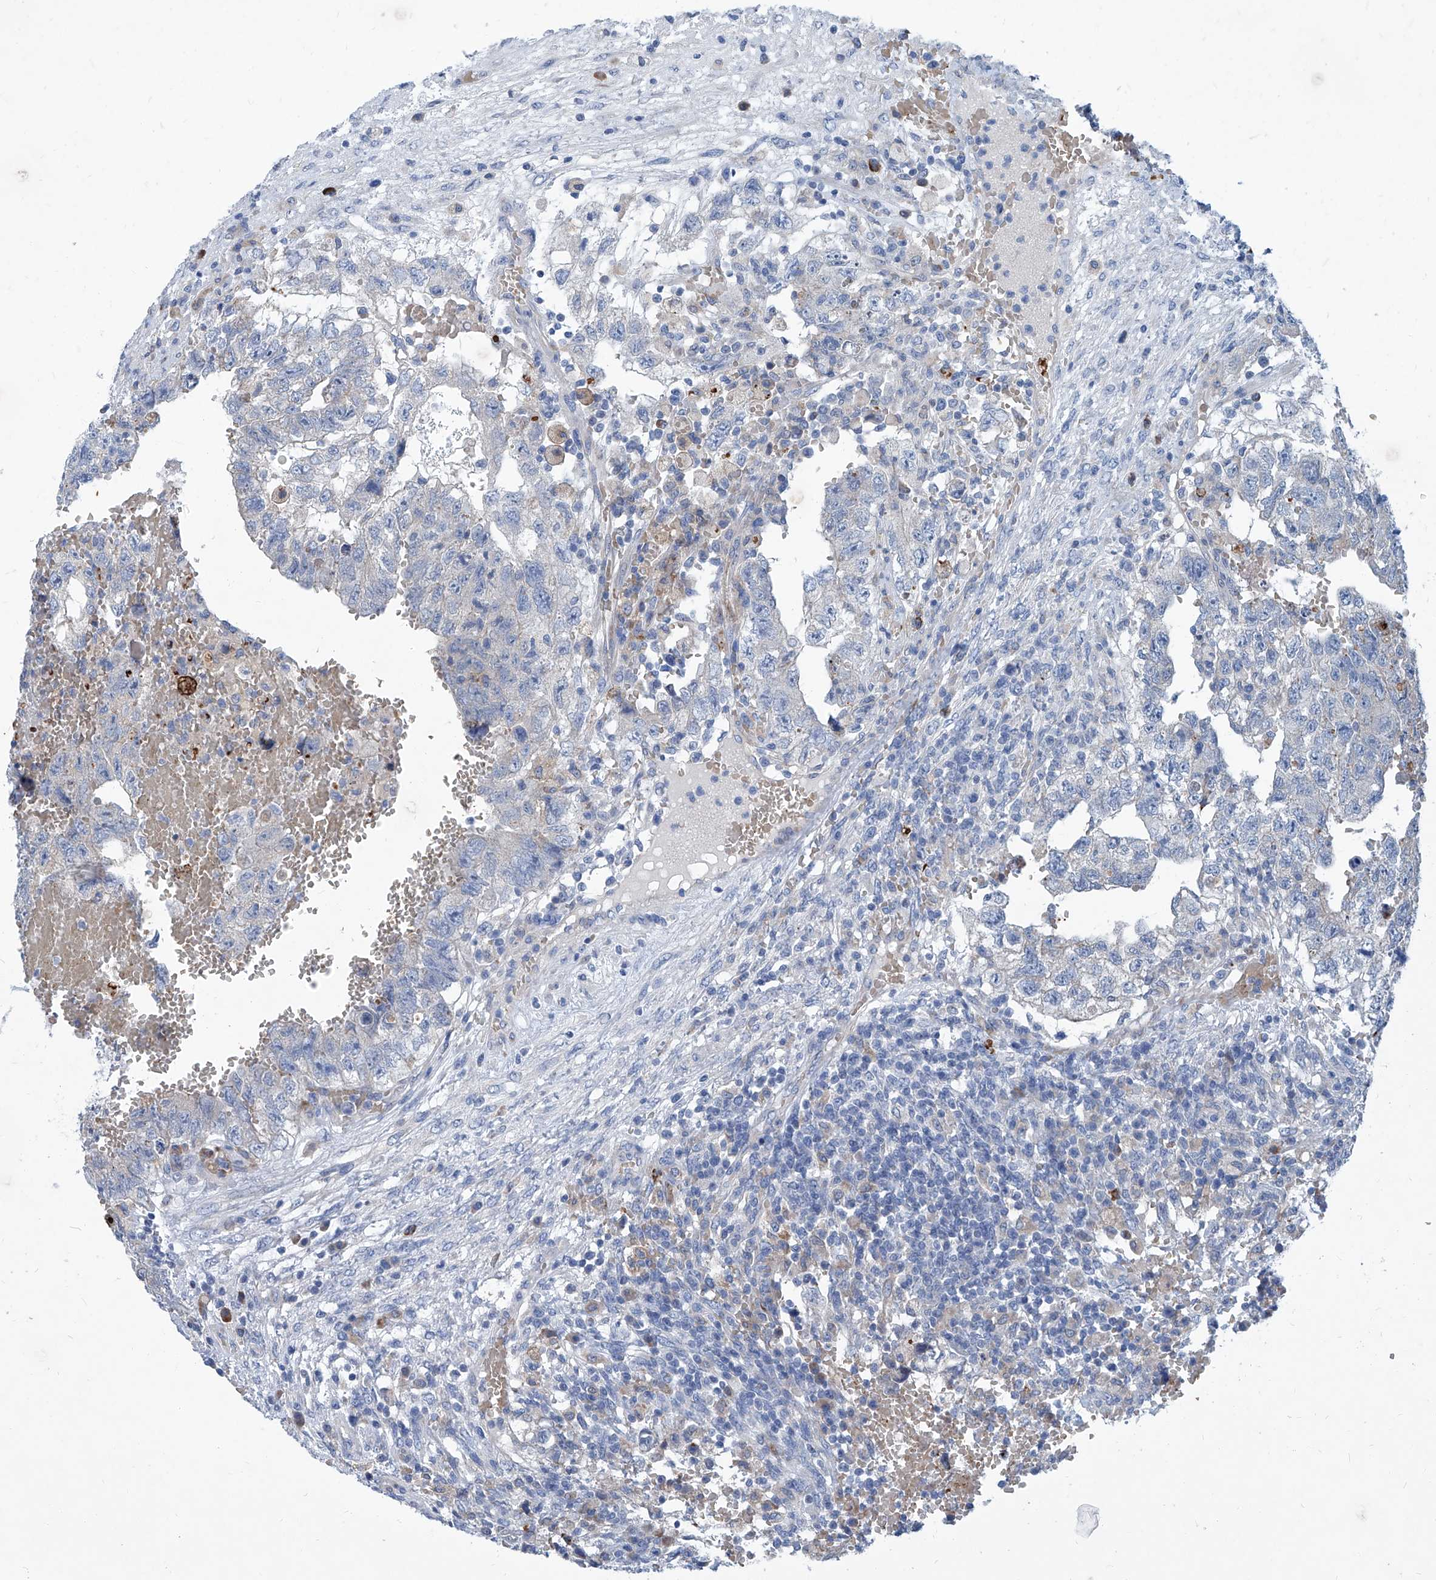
{"staining": {"intensity": "negative", "quantity": "none", "location": "none"}, "tissue": "testis cancer", "cell_type": "Tumor cells", "image_type": "cancer", "snomed": [{"axis": "morphology", "description": "Carcinoma, Embryonal, NOS"}, {"axis": "topography", "description": "Testis"}], "caption": "Protein analysis of testis embryonal carcinoma reveals no significant expression in tumor cells. (Stains: DAB immunohistochemistry (IHC) with hematoxylin counter stain, Microscopy: brightfield microscopy at high magnification).", "gene": "FPR2", "patient": {"sex": "male", "age": 36}}